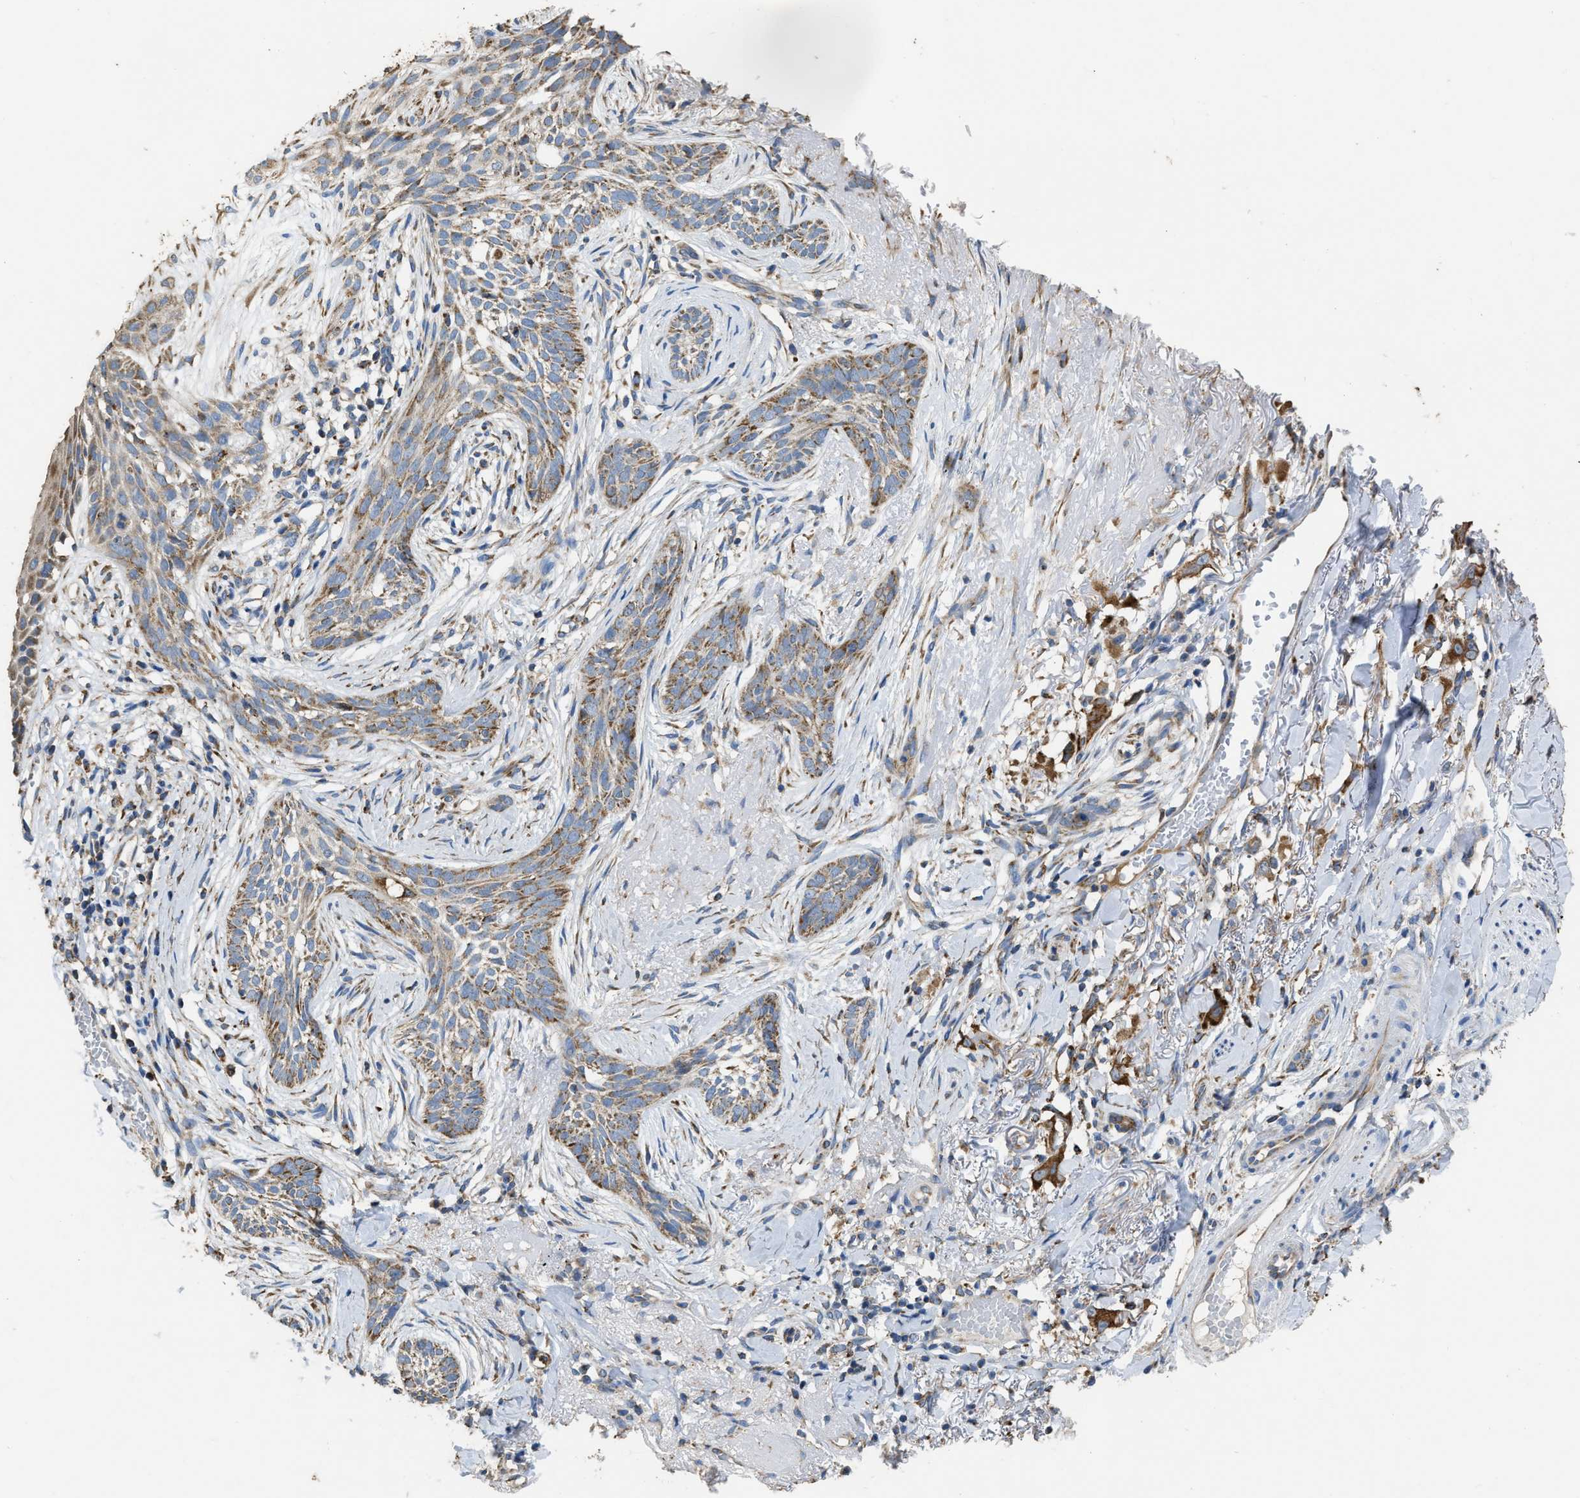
{"staining": {"intensity": "moderate", "quantity": ">75%", "location": "cytoplasmic/membranous"}, "tissue": "skin cancer", "cell_type": "Tumor cells", "image_type": "cancer", "snomed": [{"axis": "morphology", "description": "Basal cell carcinoma"}, {"axis": "topography", "description": "Skin"}], "caption": "IHC photomicrograph of human skin basal cell carcinoma stained for a protein (brown), which demonstrates medium levels of moderate cytoplasmic/membranous positivity in about >75% of tumor cells.", "gene": "AK2", "patient": {"sex": "female", "age": 88}}